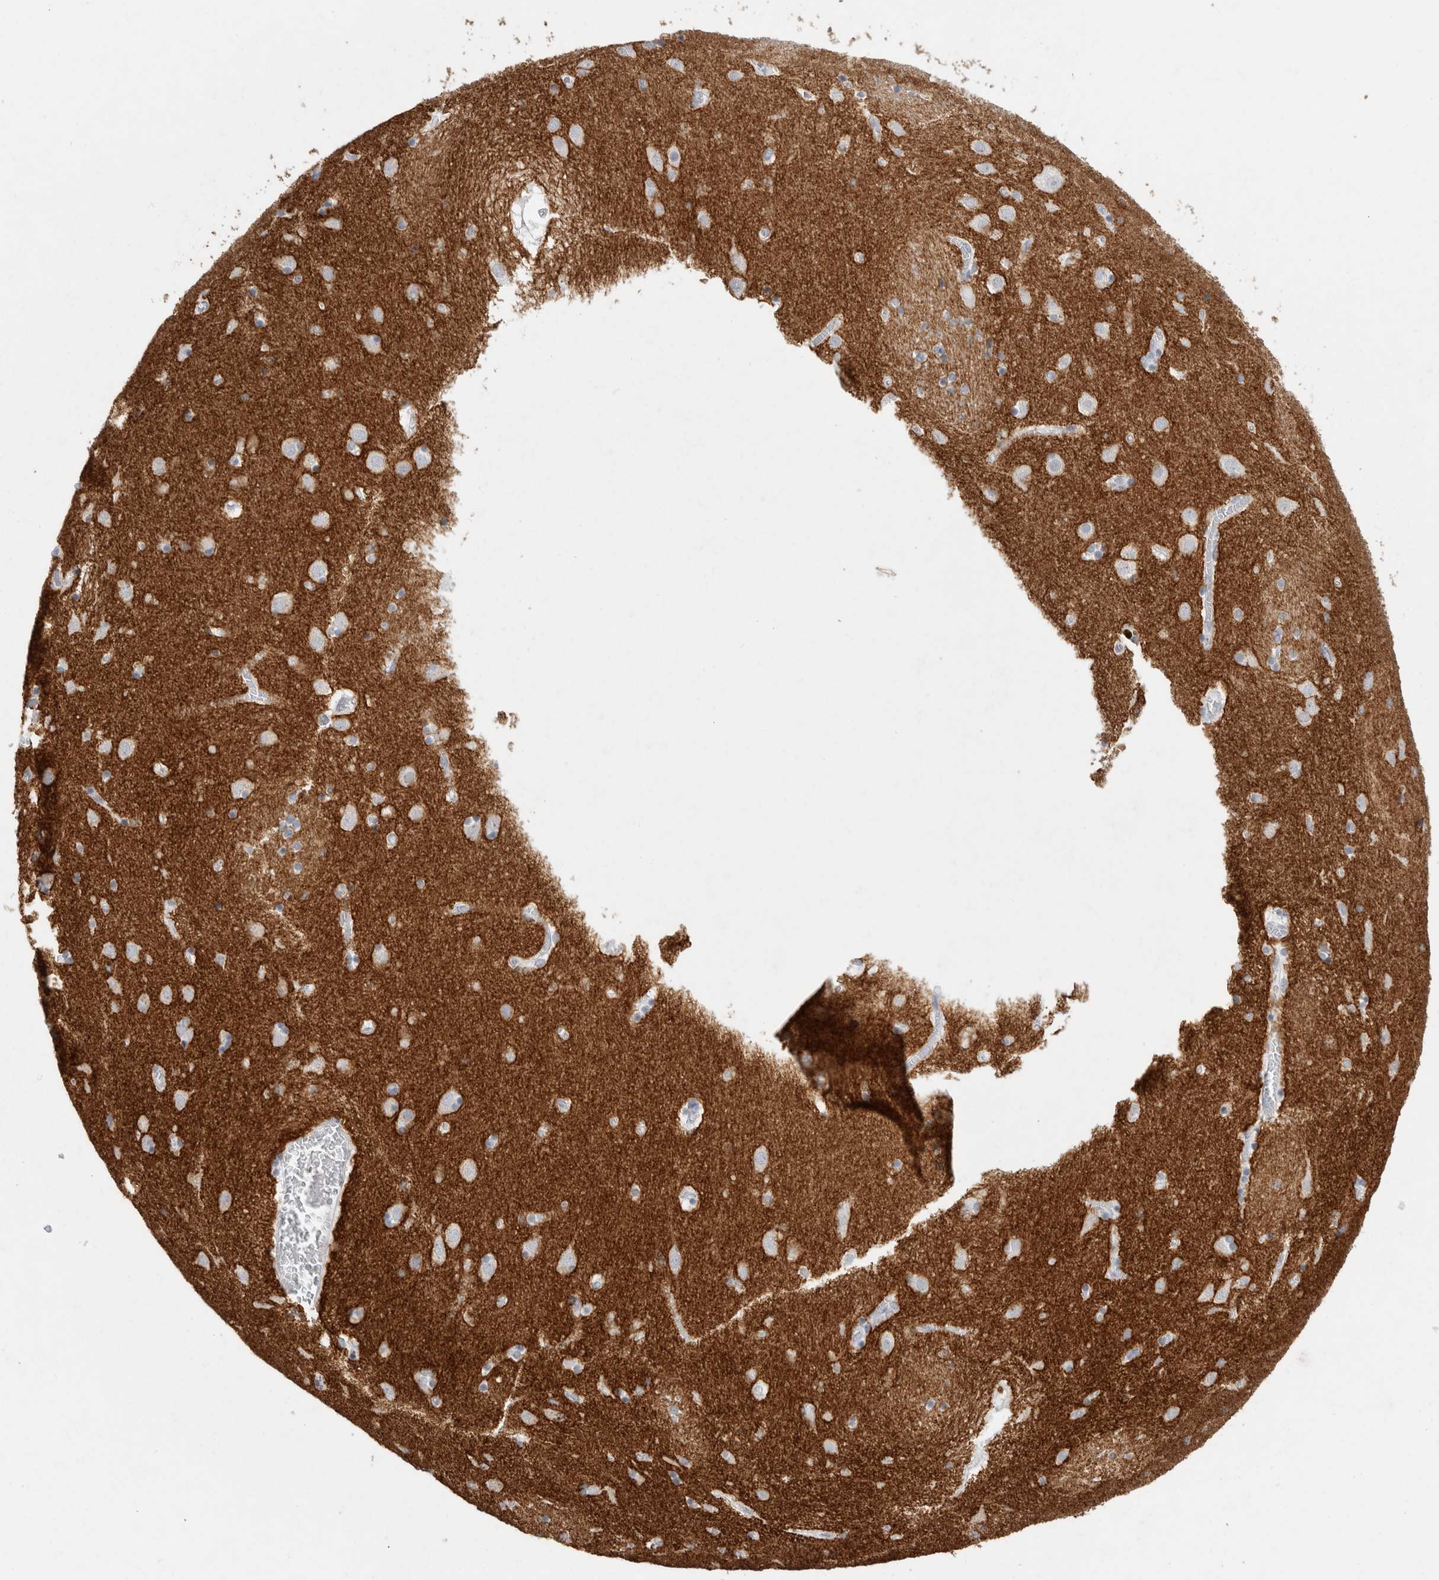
{"staining": {"intensity": "negative", "quantity": "none", "location": "none"}, "tissue": "caudate", "cell_type": "Glial cells", "image_type": "normal", "snomed": [{"axis": "morphology", "description": "Normal tissue, NOS"}, {"axis": "topography", "description": "Lateral ventricle wall"}], "caption": "Immunohistochemical staining of benign caudate shows no significant positivity in glial cells.", "gene": "CNTN1", "patient": {"sex": "male", "age": 70}}